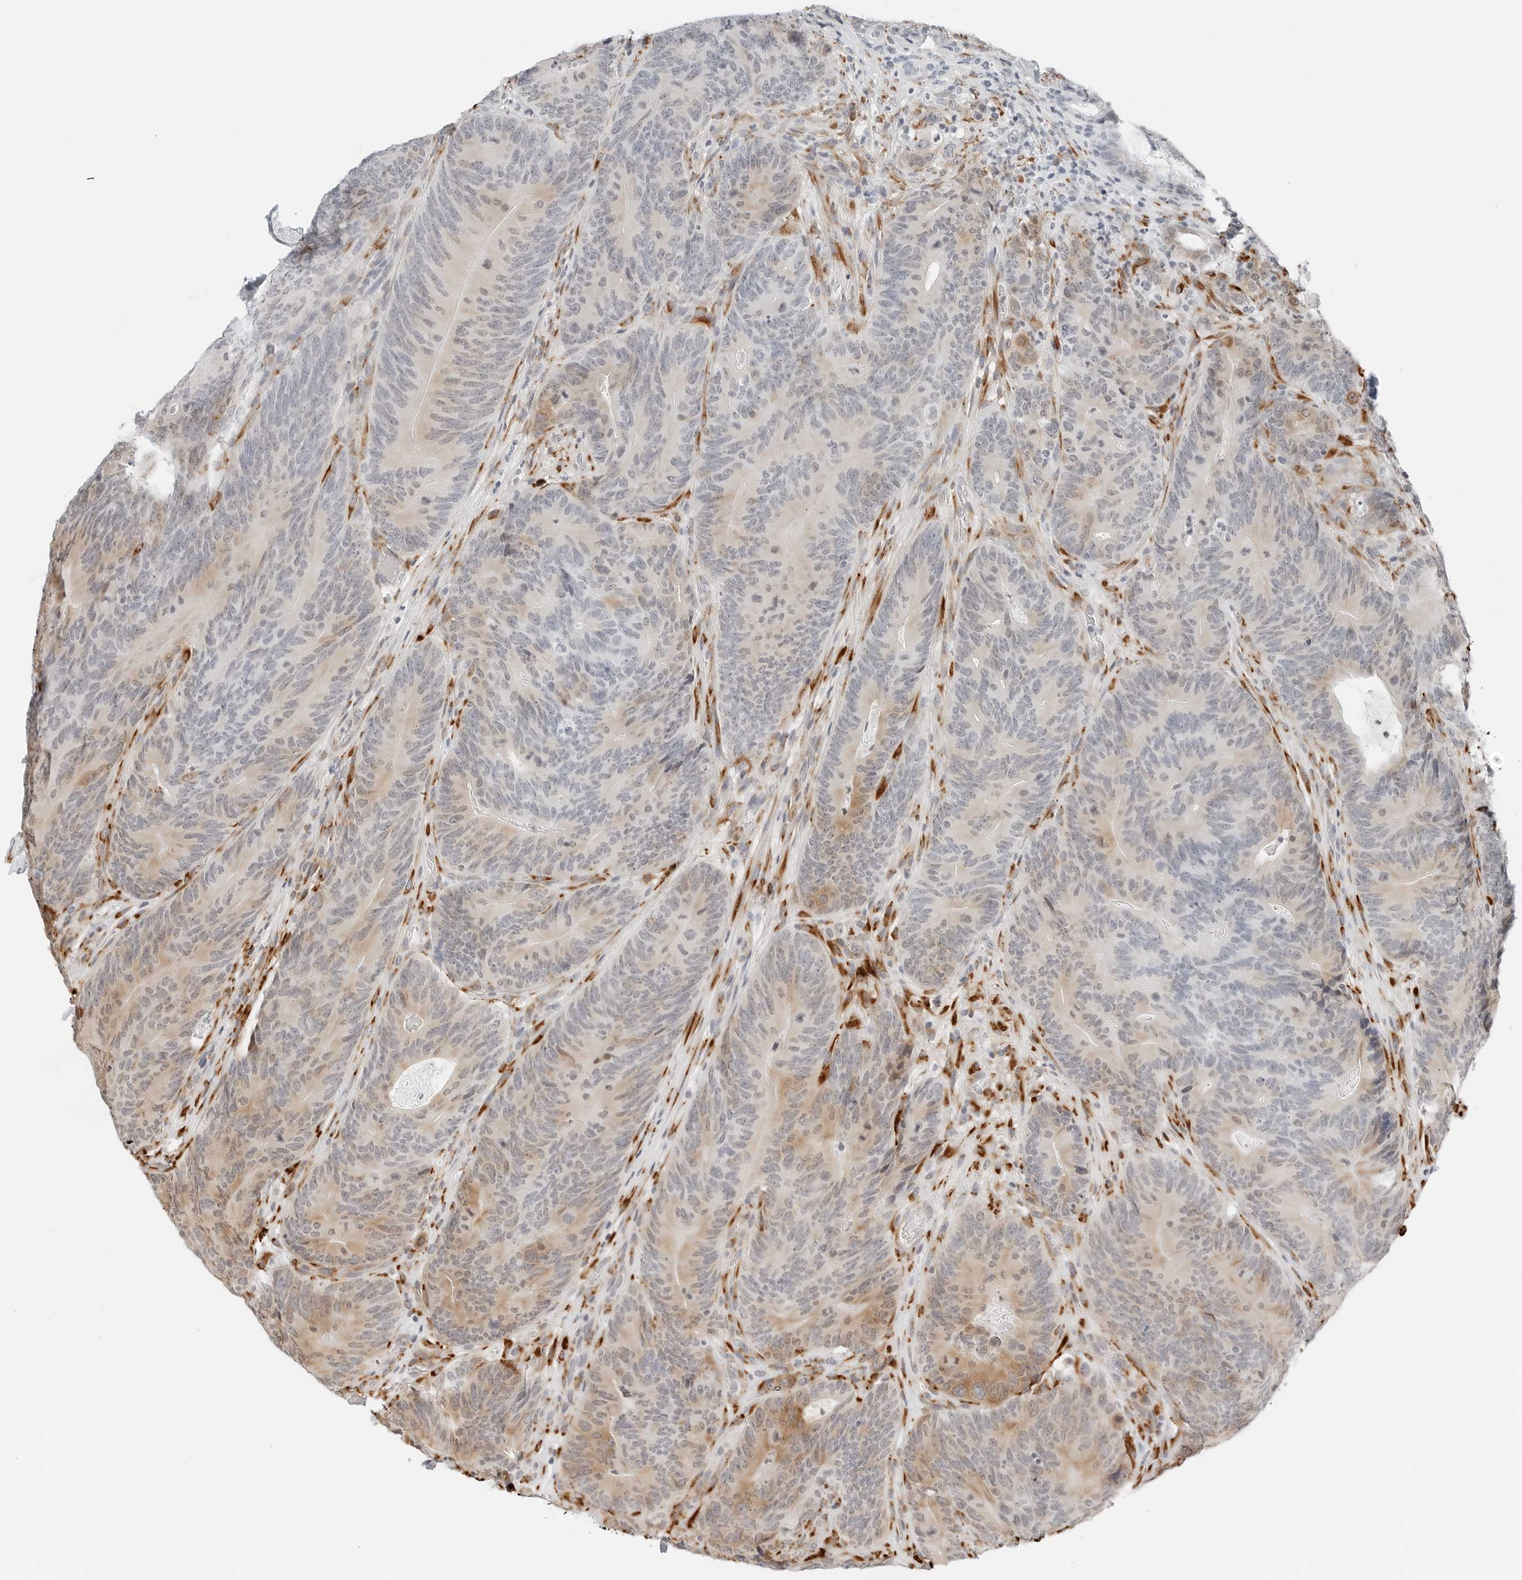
{"staining": {"intensity": "moderate", "quantity": "<25%", "location": "cytoplasmic/membranous"}, "tissue": "colorectal cancer", "cell_type": "Tumor cells", "image_type": "cancer", "snomed": [{"axis": "morphology", "description": "Normal tissue, NOS"}, {"axis": "topography", "description": "Colon"}], "caption": "Immunohistochemical staining of colorectal cancer exhibits moderate cytoplasmic/membranous protein staining in approximately <25% of tumor cells.", "gene": "P4HA2", "patient": {"sex": "female", "age": 82}}